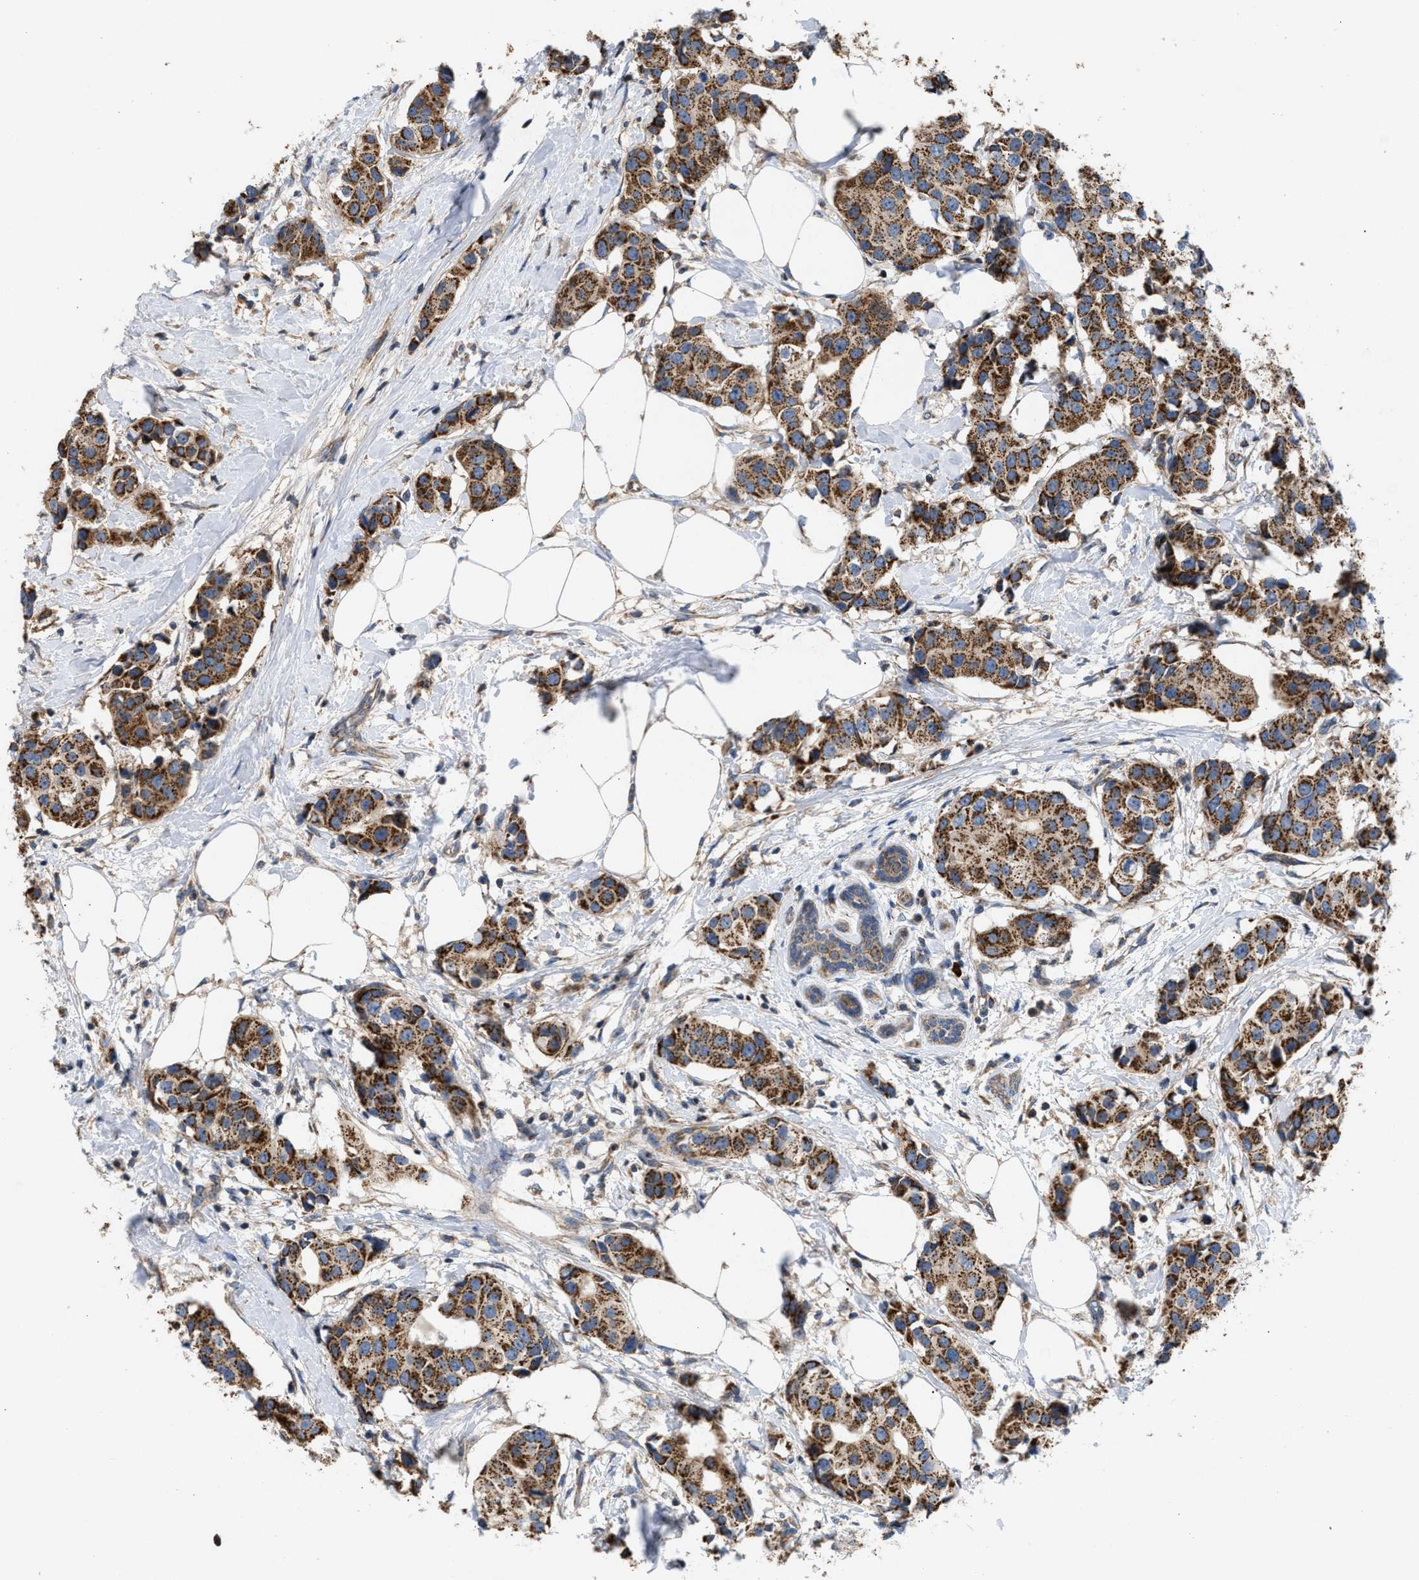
{"staining": {"intensity": "strong", "quantity": ">75%", "location": "cytoplasmic/membranous"}, "tissue": "breast cancer", "cell_type": "Tumor cells", "image_type": "cancer", "snomed": [{"axis": "morphology", "description": "Normal tissue, NOS"}, {"axis": "morphology", "description": "Duct carcinoma"}, {"axis": "topography", "description": "Breast"}], "caption": "A brown stain shows strong cytoplasmic/membranous expression of a protein in breast infiltrating ductal carcinoma tumor cells. The staining is performed using DAB (3,3'-diaminobenzidine) brown chromogen to label protein expression. The nuclei are counter-stained blue using hematoxylin.", "gene": "TACO1", "patient": {"sex": "female", "age": 39}}